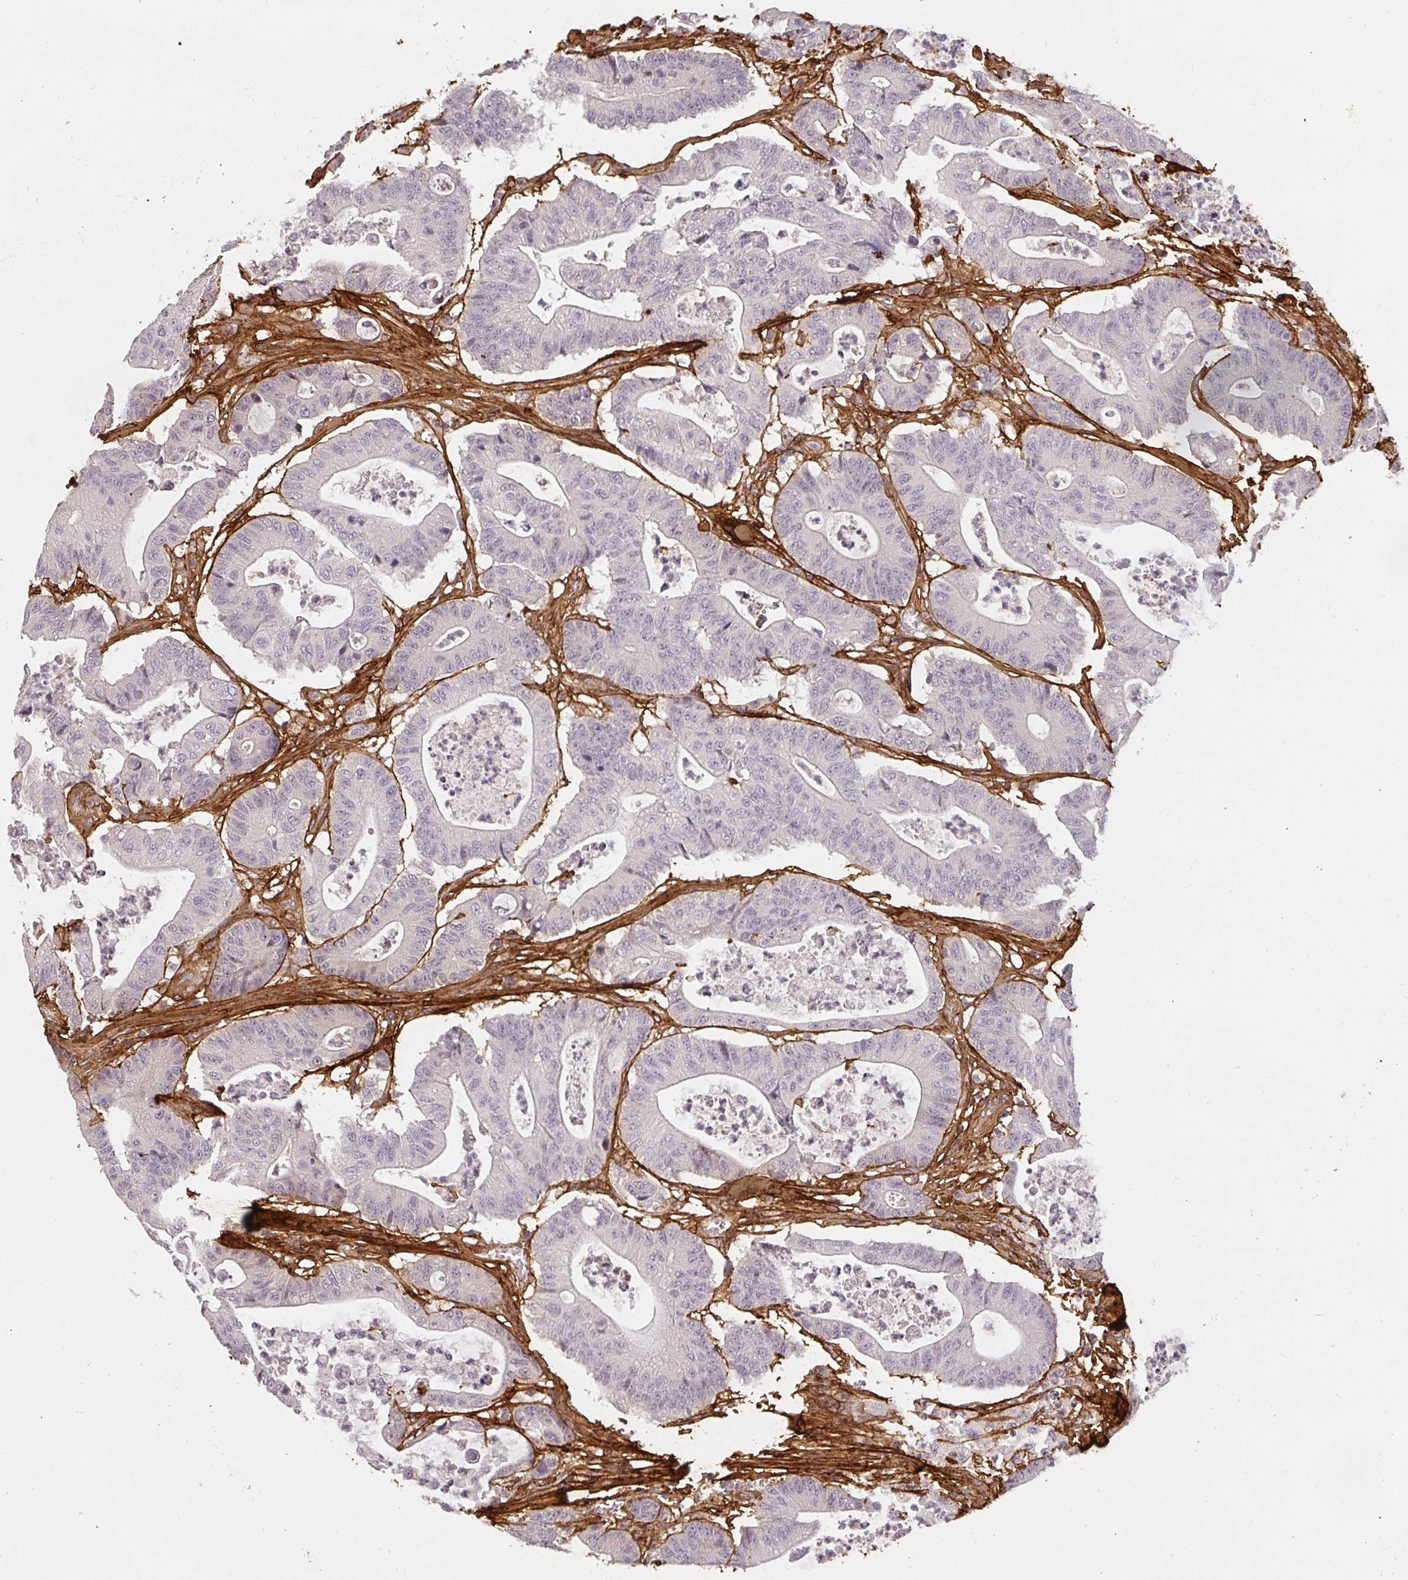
{"staining": {"intensity": "negative", "quantity": "none", "location": "none"}, "tissue": "colorectal cancer", "cell_type": "Tumor cells", "image_type": "cancer", "snomed": [{"axis": "morphology", "description": "Adenocarcinoma, NOS"}, {"axis": "topography", "description": "Colon"}], "caption": "IHC image of neoplastic tissue: adenocarcinoma (colorectal) stained with DAB (3,3'-diaminobenzidine) shows no significant protein staining in tumor cells.", "gene": "COL3A1", "patient": {"sex": "female", "age": 84}}